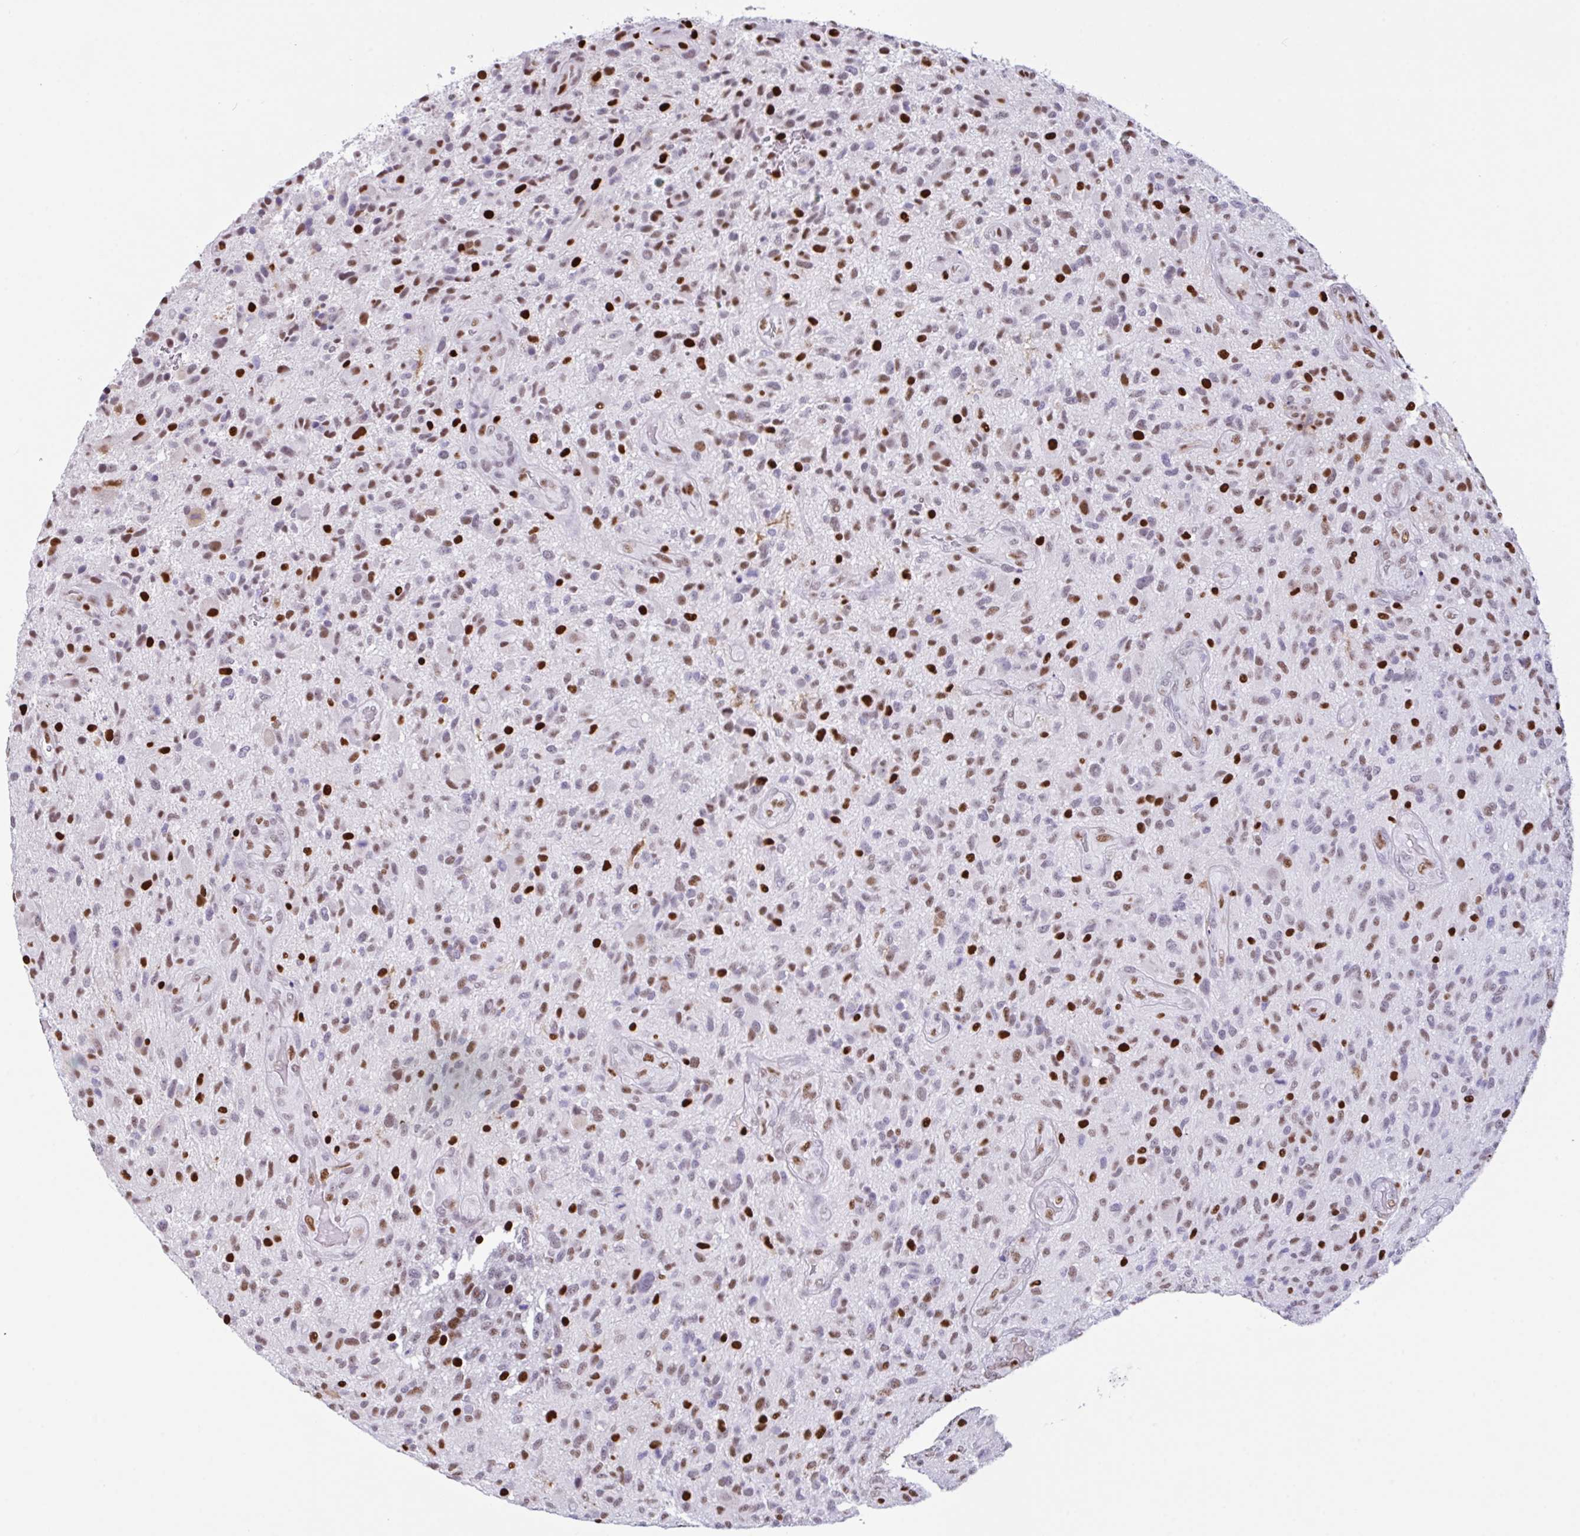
{"staining": {"intensity": "moderate", "quantity": "25%-75%", "location": "nuclear"}, "tissue": "glioma", "cell_type": "Tumor cells", "image_type": "cancer", "snomed": [{"axis": "morphology", "description": "Glioma, malignant, High grade"}, {"axis": "topography", "description": "Brain"}], "caption": "Glioma stained with a protein marker shows moderate staining in tumor cells.", "gene": "BTBD10", "patient": {"sex": "male", "age": 47}}